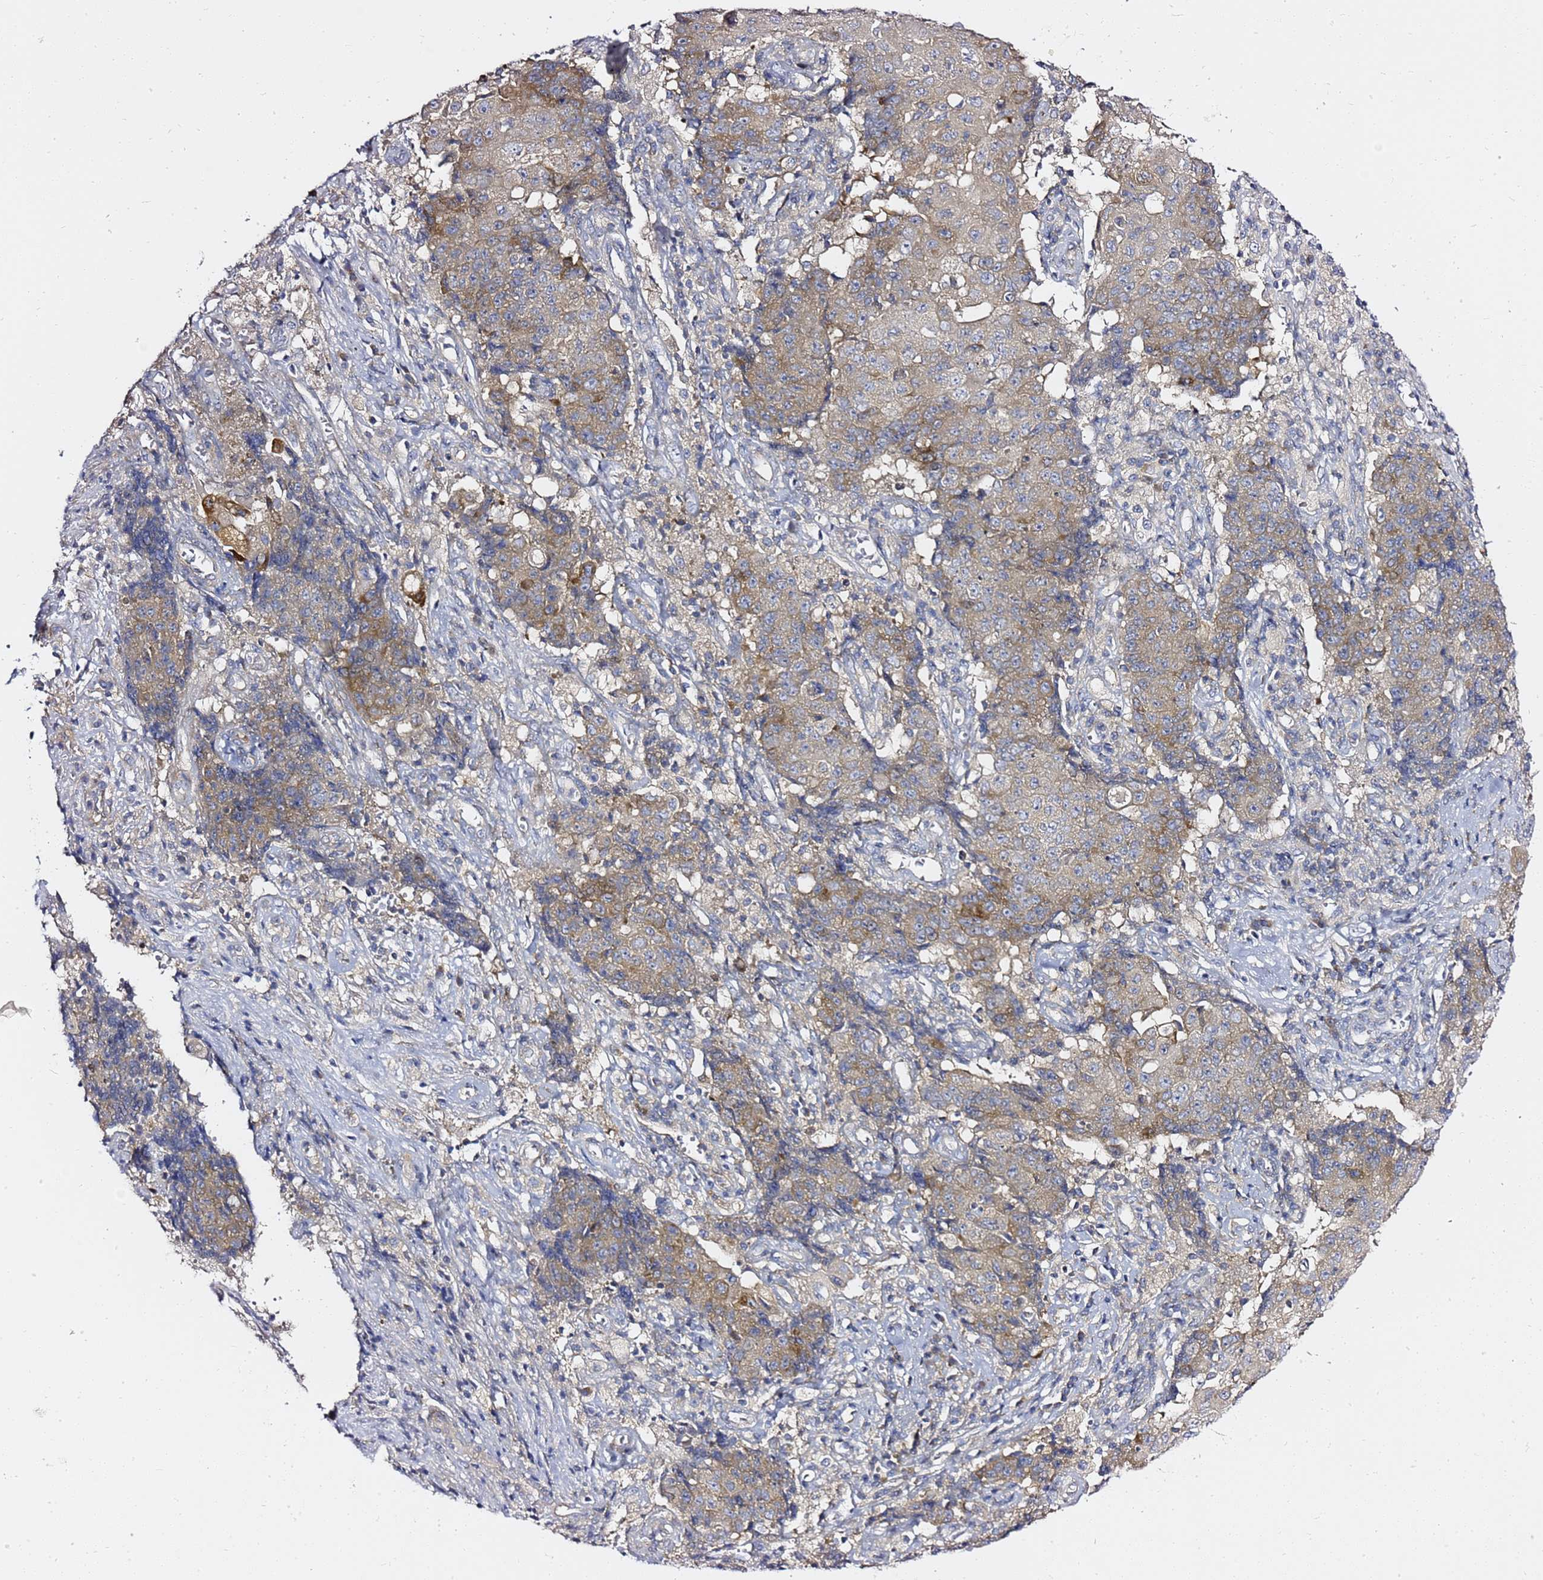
{"staining": {"intensity": "weak", "quantity": "25%-75%", "location": "cytoplasmic/membranous"}, "tissue": "ovarian cancer", "cell_type": "Tumor cells", "image_type": "cancer", "snomed": [{"axis": "morphology", "description": "Carcinoma, endometroid"}, {"axis": "topography", "description": "Ovary"}], "caption": "A high-resolution image shows IHC staining of ovarian cancer, which demonstrates weak cytoplasmic/membranous expression in about 25%-75% of tumor cells. The staining was performed using DAB (3,3'-diaminobenzidine), with brown indicating positive protein expression. Nuclei are stained blue with hematoxylin.", "gene": "MON1B", "patient": {"sex": "female", "age": 42}}